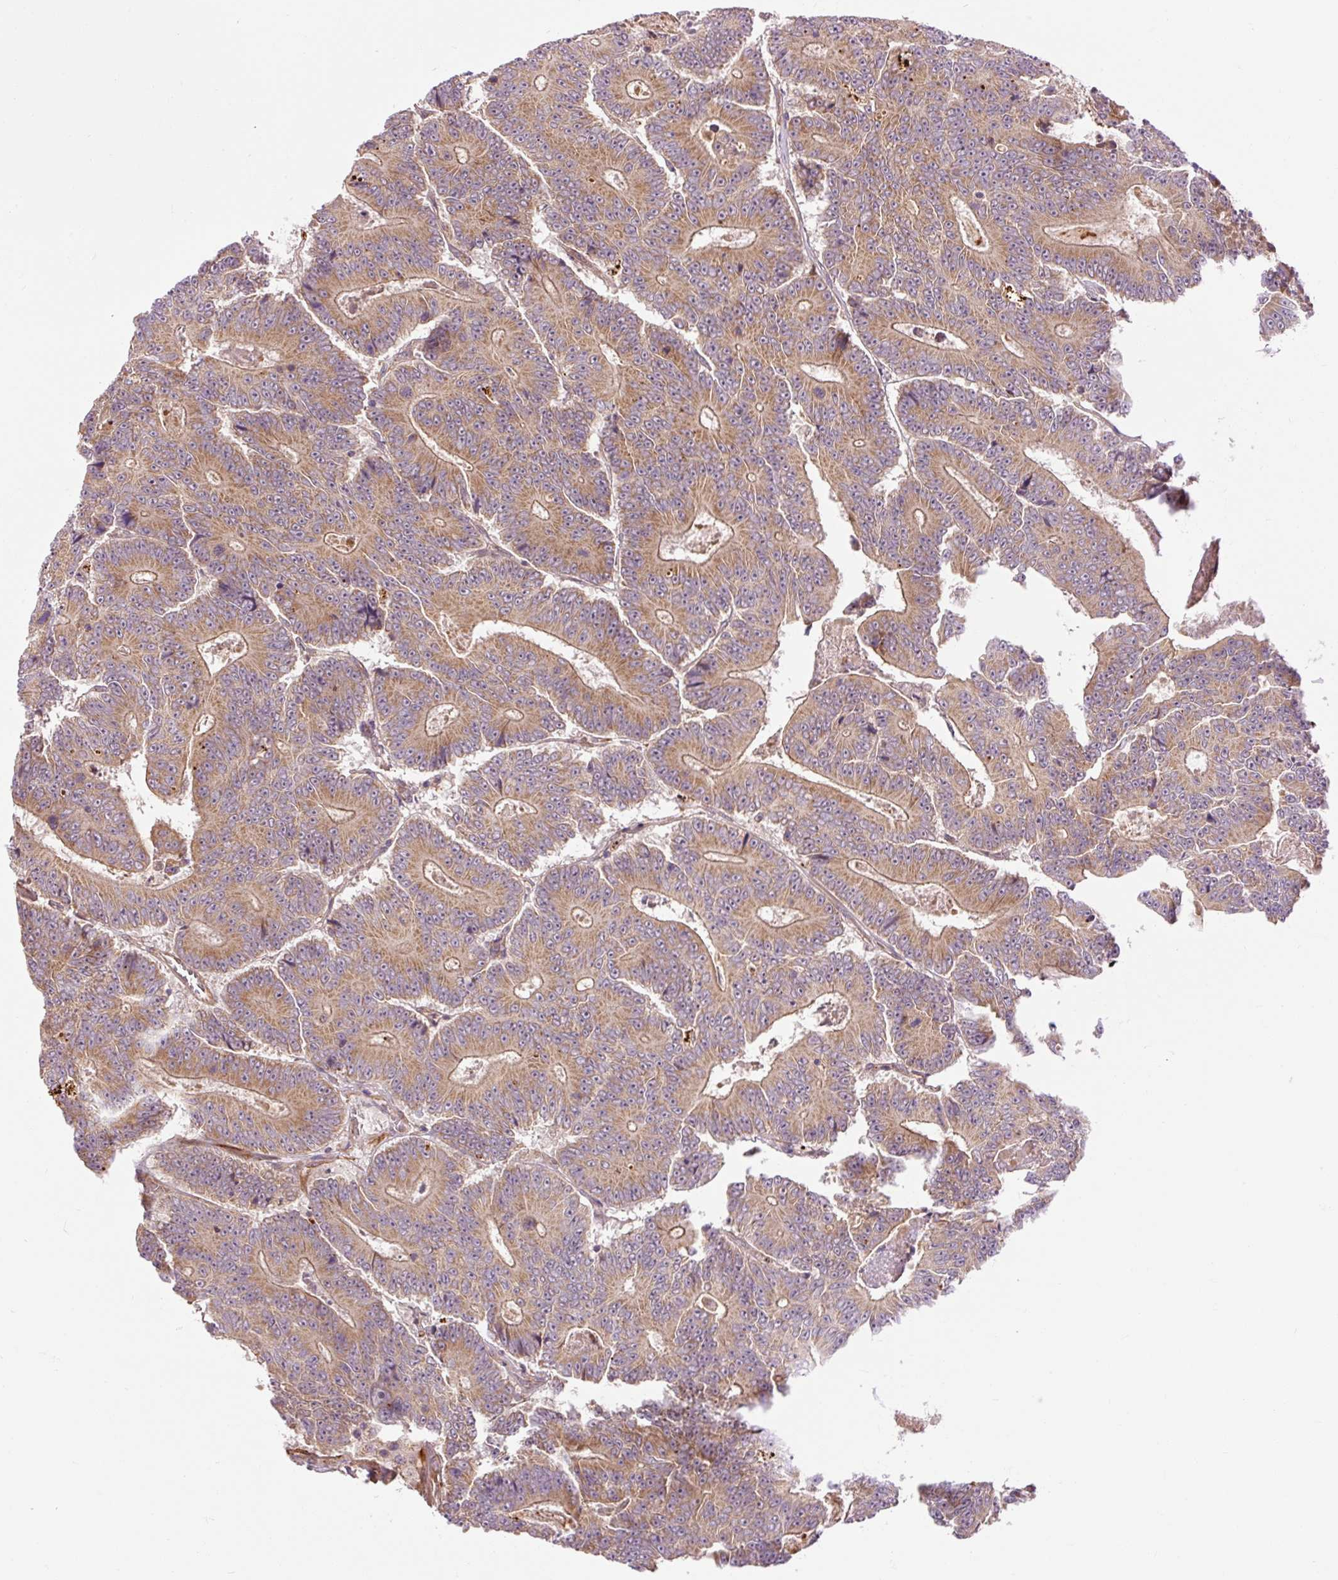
{"staining": {"intensity": "moderate", "quantity": ">75%", "location": "cytoplasmic/membranous"}, "tissue": "colorectal cancer", "cell_type": "Tumor cells", "image_type": "cancer", "snomed": [{"axis": "morphology", "description": "Adenocarcinoma, NOS"}, {"axis": "topography", "description": "Colon"}], "caption": "The histopathology image displays immunohistochemical staining of colorectal cancer. There is moderate cytoplasmic/membranous staining is present in about >75% of tumor cells. (DAB (3,3'-diaminobenzidine) IHC, brown staining for protein, blue staining for nuclei).", "gene": "RIPOR3", "patient": {"sex": "male", "age": 83}}